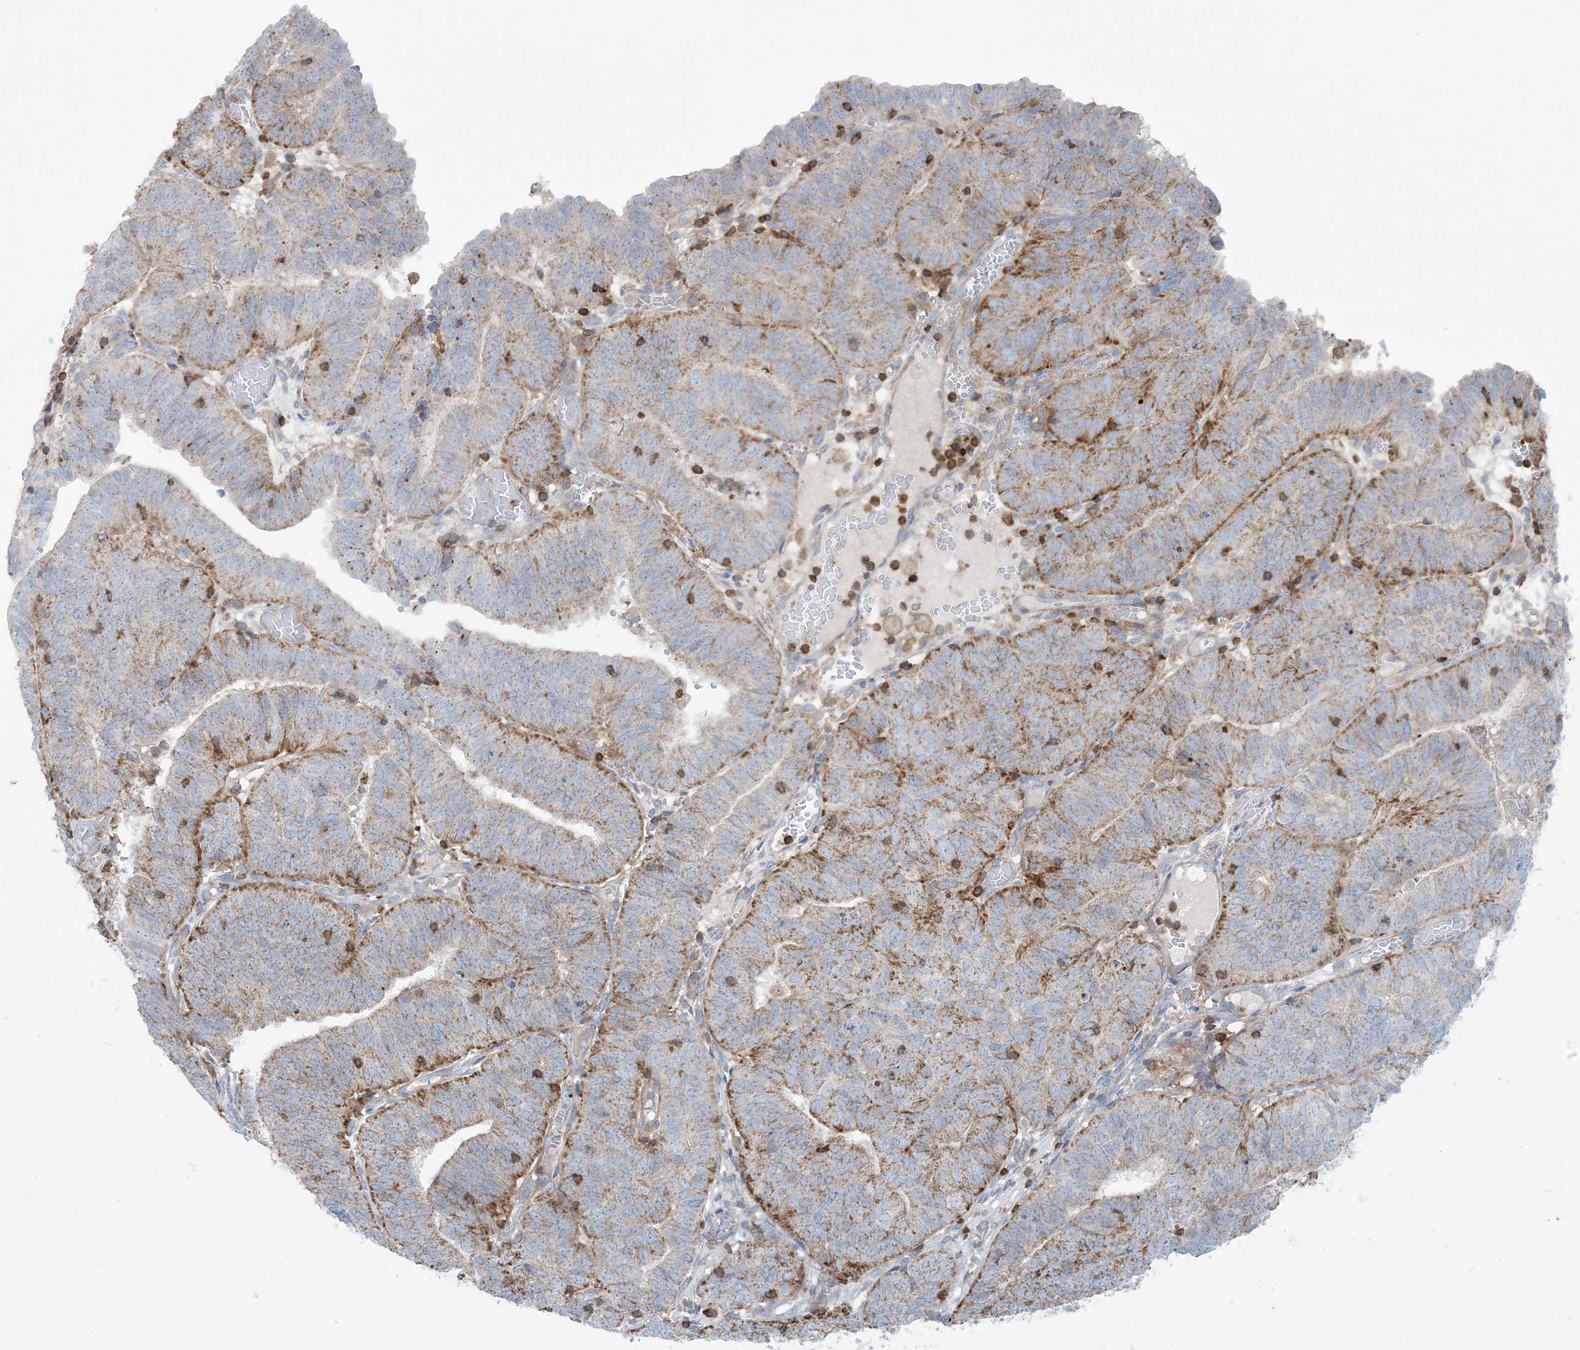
{"staining": {"intensity": "moderate", "quantity": ">75%", "location": "cytoplasmic/membranous"}, "tissue": "endometrial cancer", "cell_type": "Tumor cells", "image_type": "cancer", "snomed": [{"axis": "morphology", "description": "Adenocarcinoma, NOS"}, {"axis": "topography", "description": "Uterus"}], "caption": "The micrograph demonstrates a brown stain indicating the presence of a protein in the cytoplasmic/membranous of tumor cells in adenocarcinoma (endometrial). The protein is shown in brown color, while the nuclei are stained blue.", "gene": "ARHGAP30", "patient": {"sex": "female", "age": 77}}